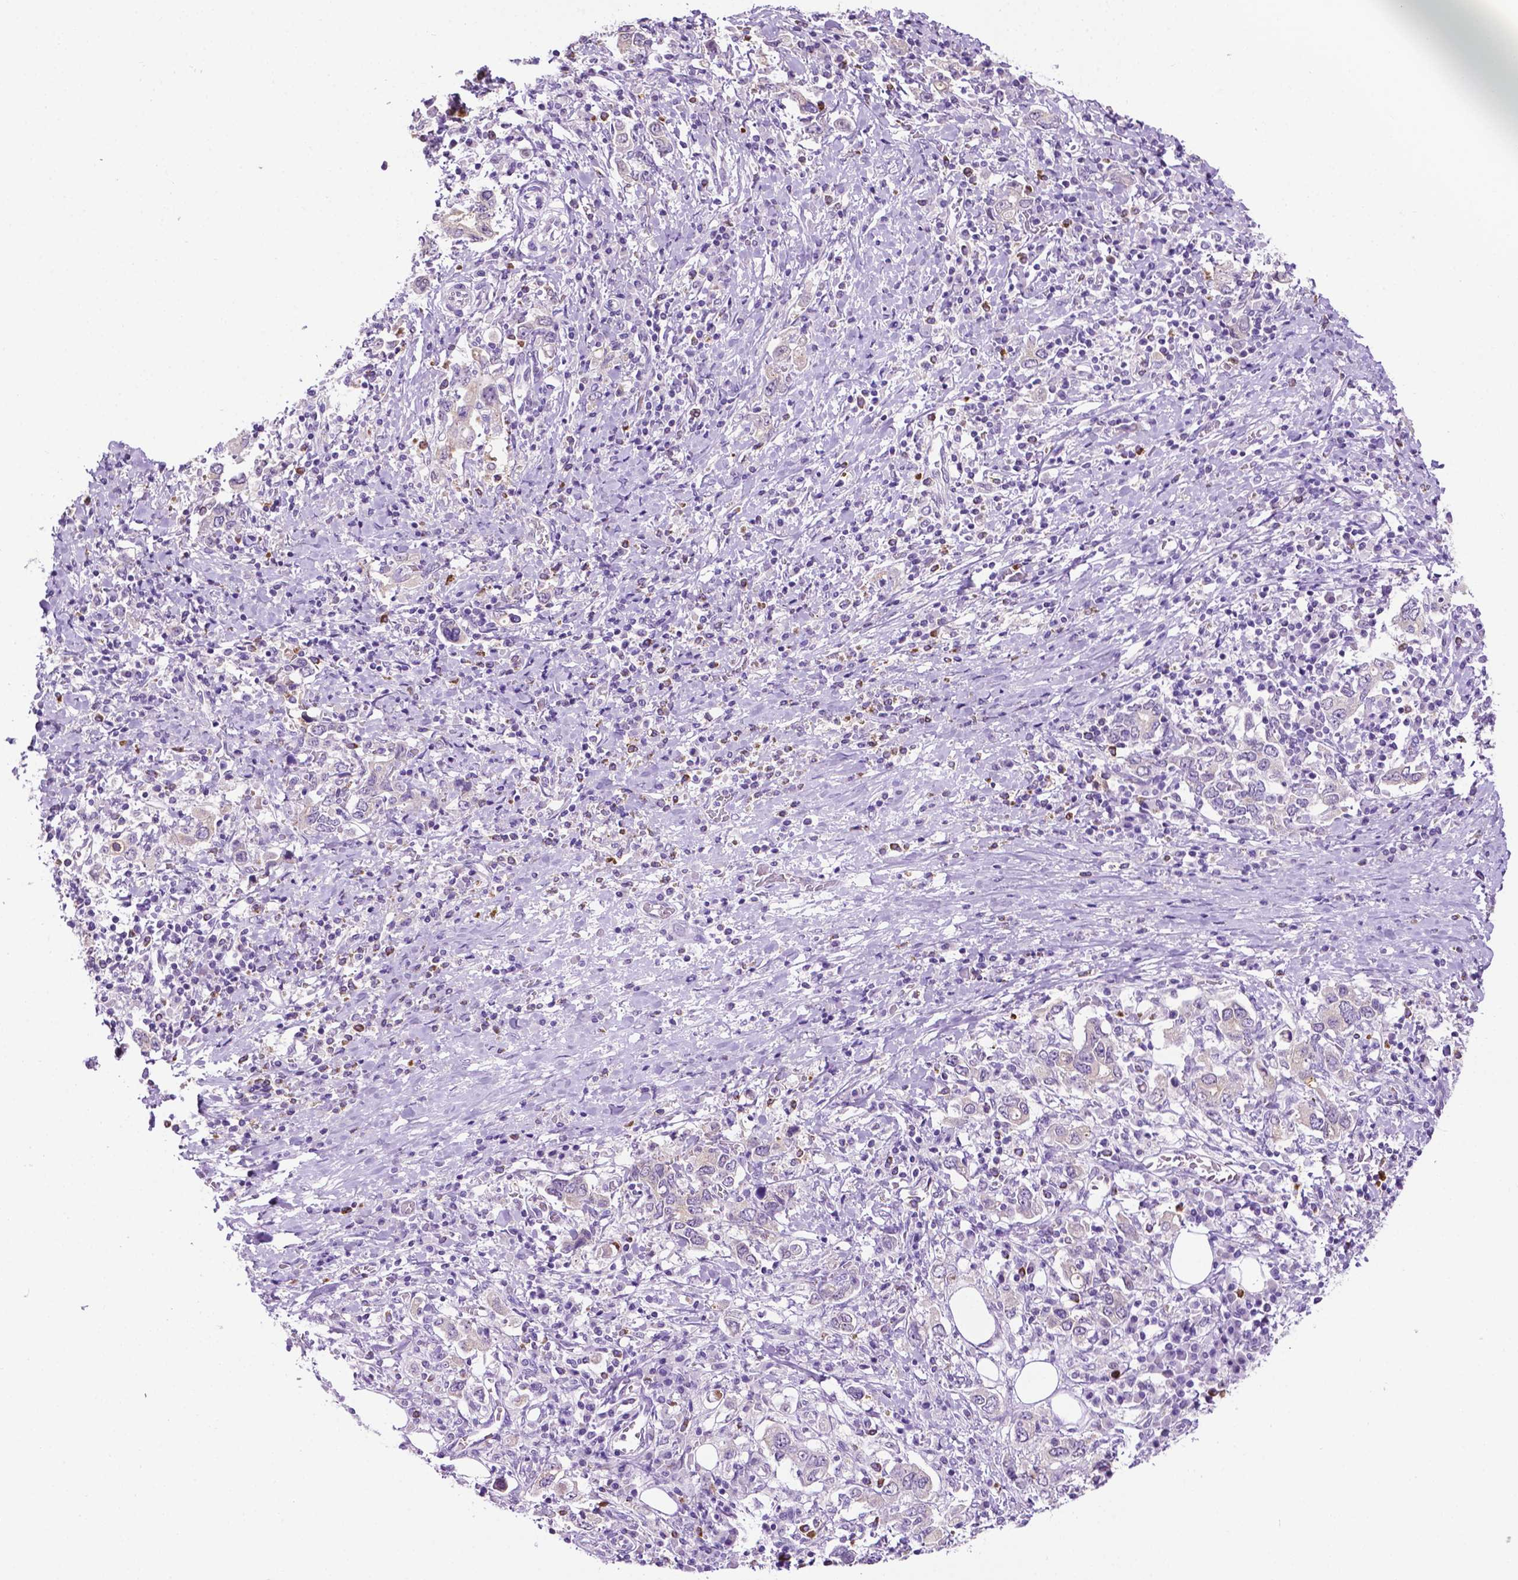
{"staining": {"intensity": "negative", "quantity": "none", "location": "none"}, "tissue": "stomach cancer", "cell_type": "Tumor cells", "image_type": "cancer", "snomed": [{"axis": "morphology", "description": "Adenocarcinoma, NOS"}, {"axis": "topography", "description": "Stomach, upper"}, {"axis": "topography", "description": "Stomach"}], "caption": "This is a photomicrograph of immunohistochemistry (IHC) staining of stomach cancer (adenocarcinoma), which shows no staining in tumor cells.", "gene": "MMP27", "patient": {"sex": "male", "age": 62}}